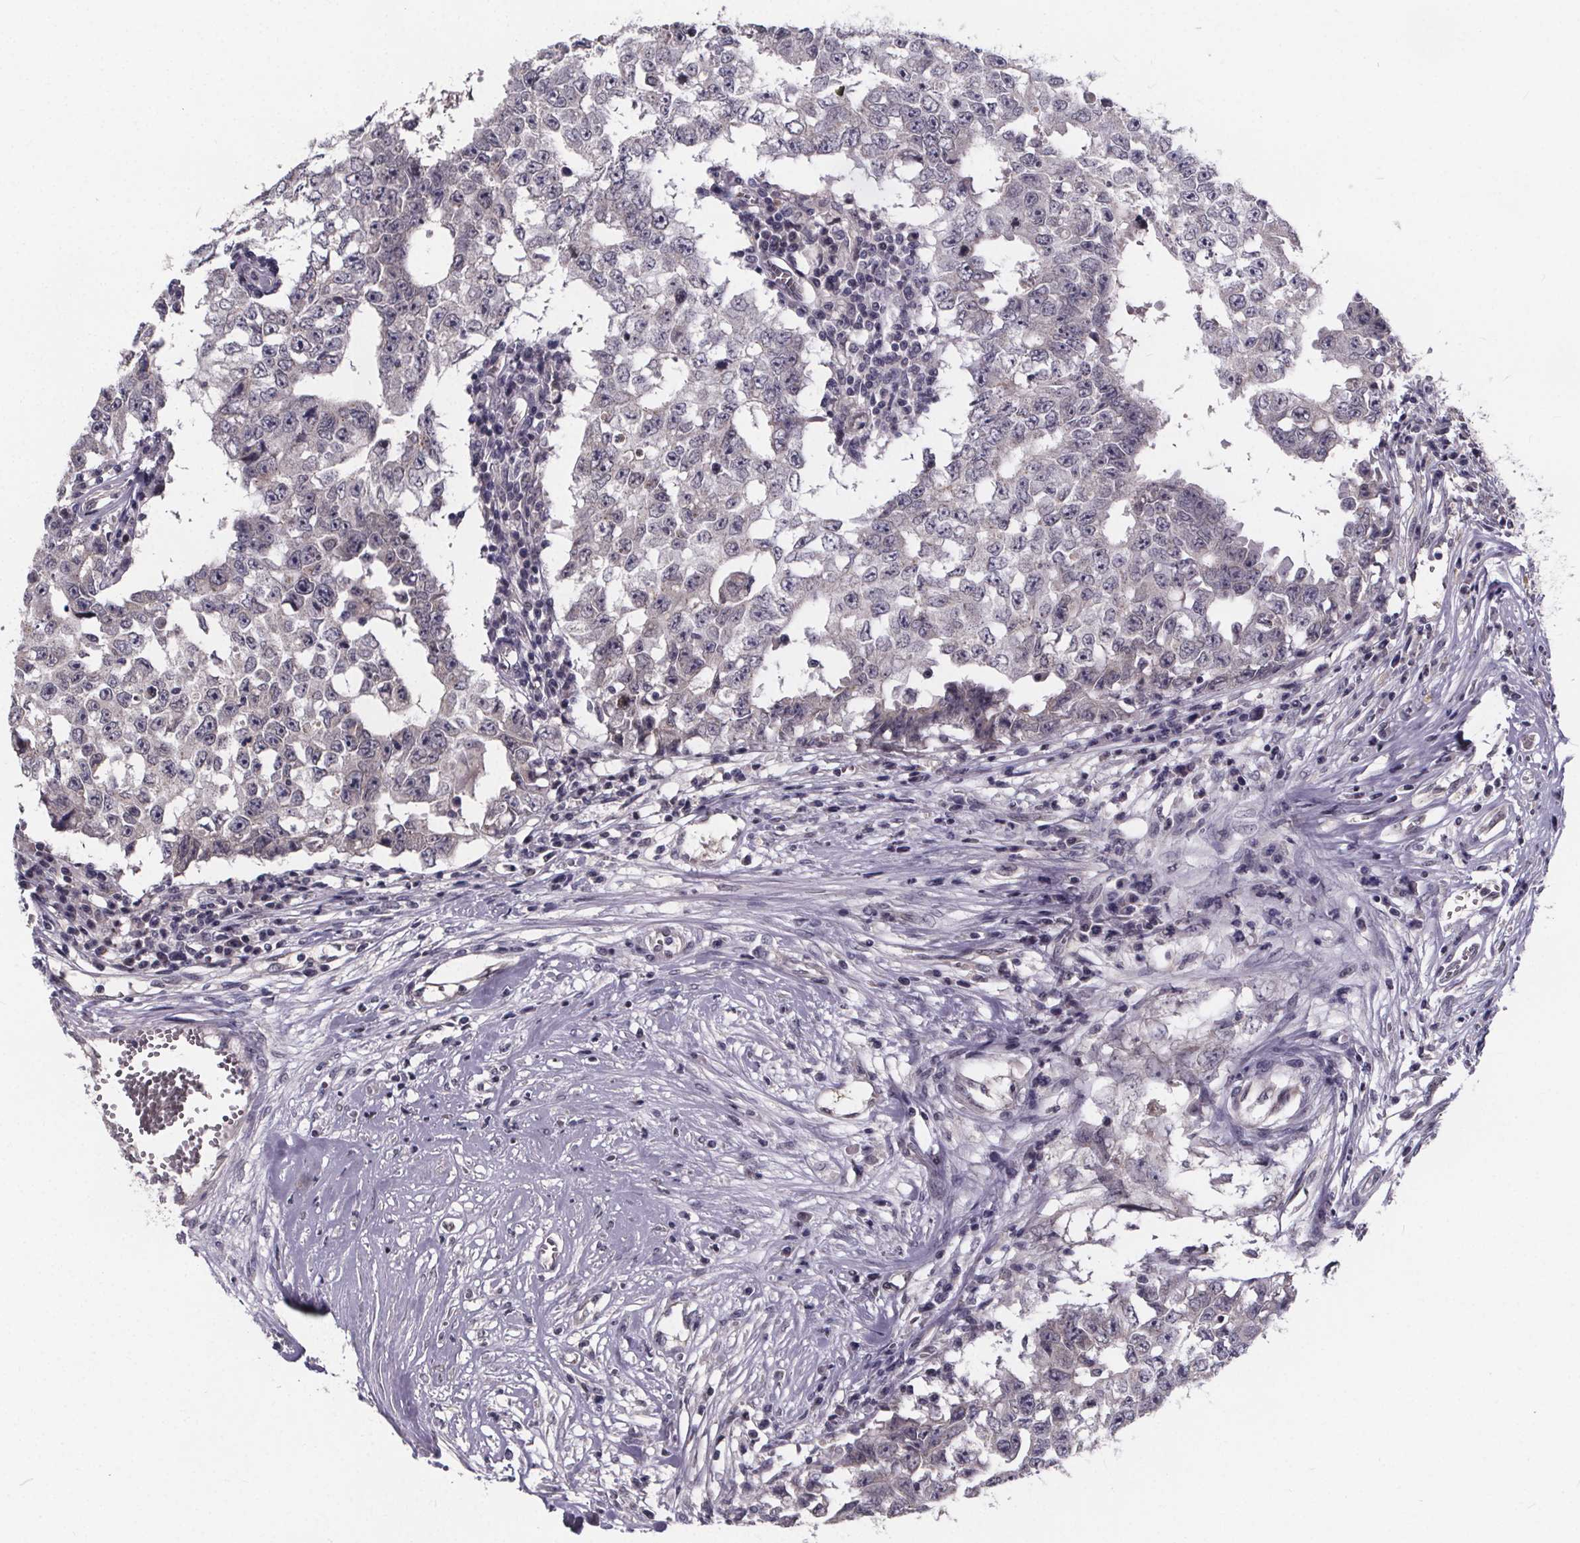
{"staining": {"intensity": "negative", "quantity": "none", "location": "none"}, "tissue": "testis cancer", "cell_type": "Tumor cells", "image_type": "cancer", "snomed": [{"axis": "morphology", "description": "Carcinoma, Embryonal, NOS"}, {"axis": "topography", "description": "Testis"}], "caption": "The immunohistochemistry (IHC) histopathology image has no significant staining in tumor cells of testis cancer (embryonal carcinoma) tissue.", "gene": "FAM181B", "patient": {"sex": "male", "age": 36}}